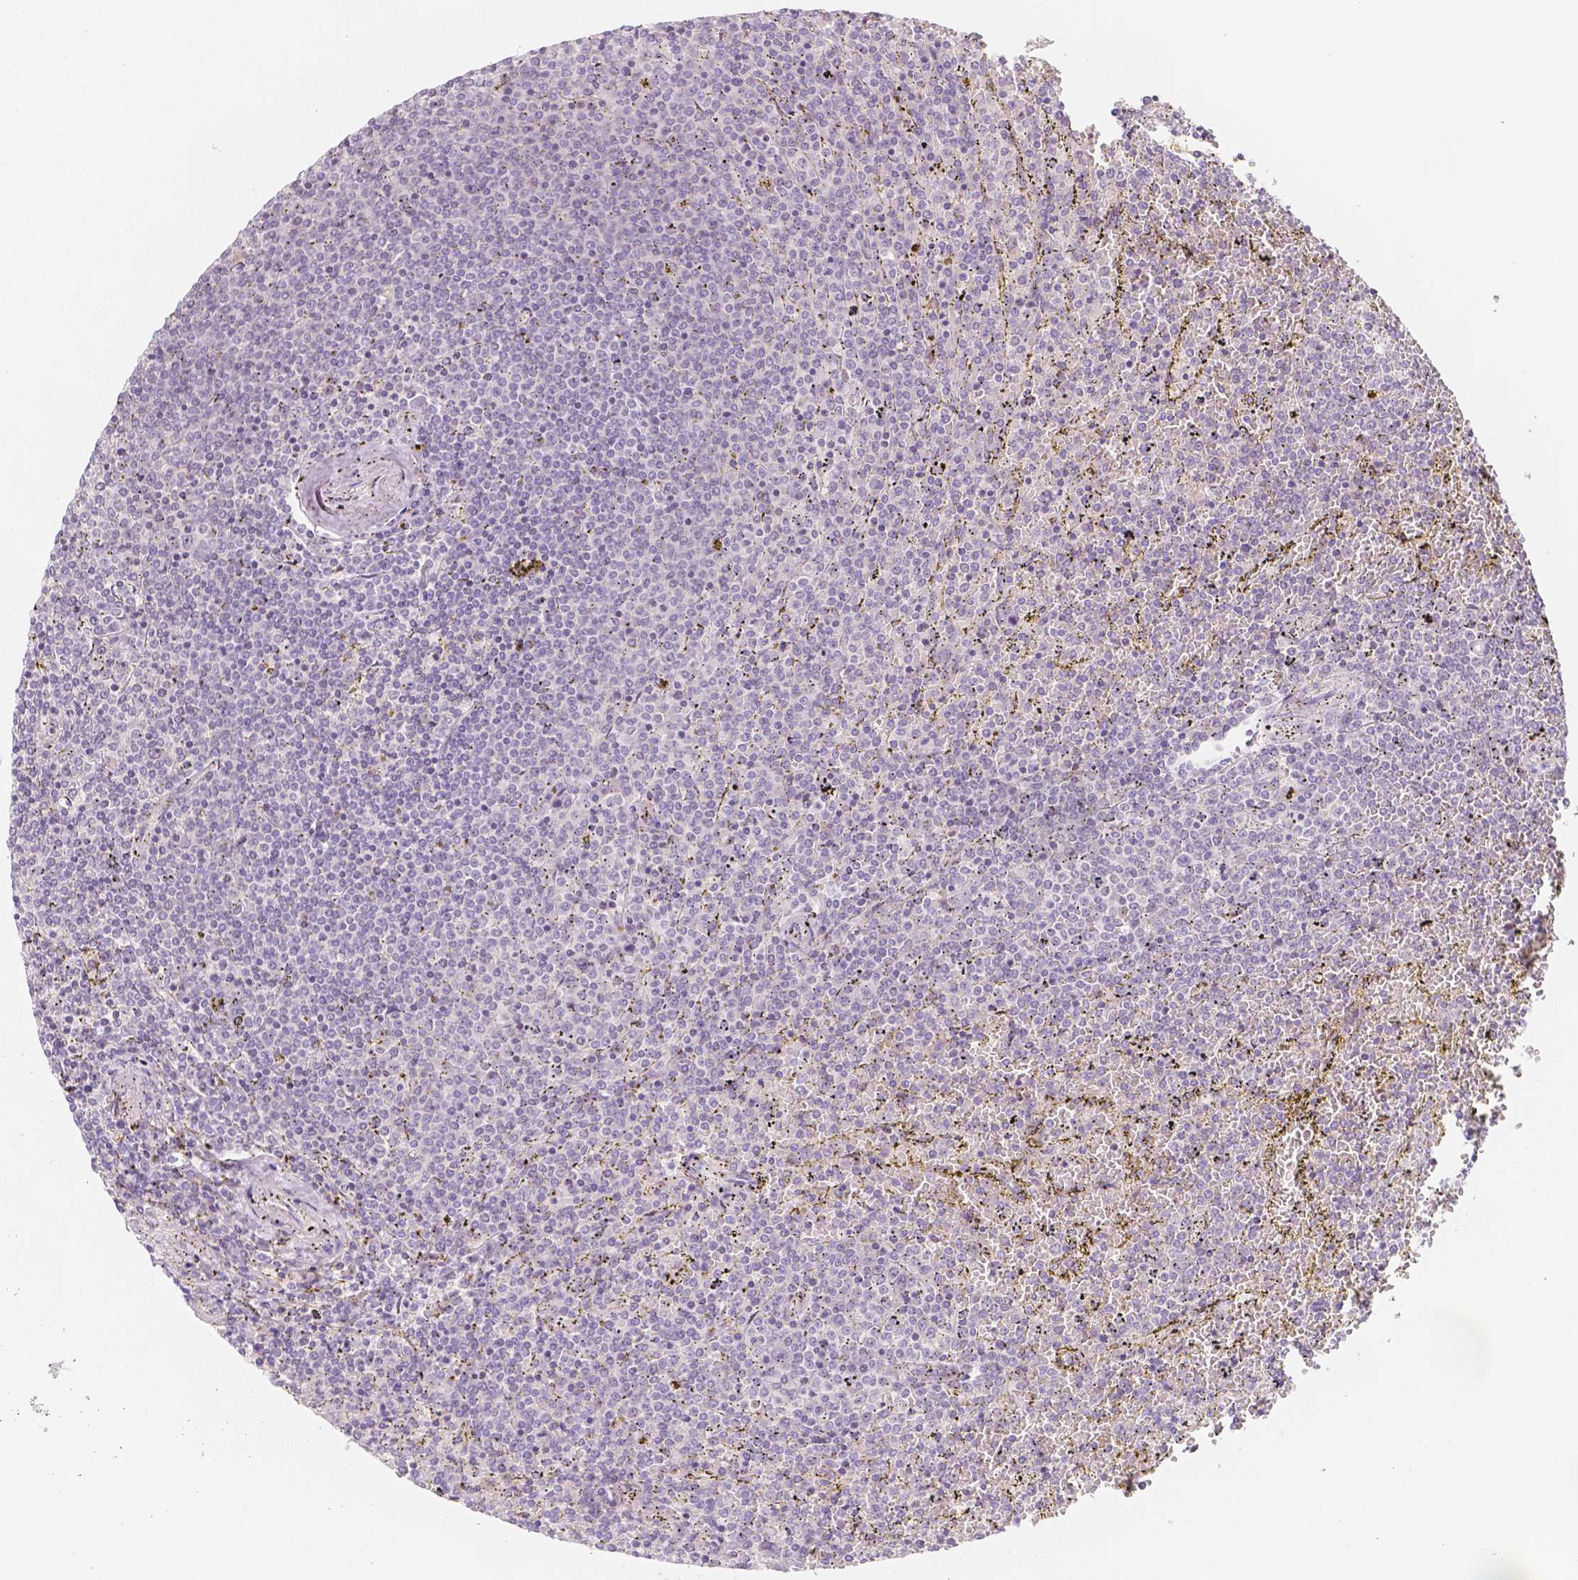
{"staining": {"intensity": "negative", "quantity": "none", "location": "none"}, "tissue": "lymphoma", "cell_type": "Tumor cells", "image_type": "cancer", "snomed": [{"axis": "morphology", "description": "Malignant lymphoma, non-Hodgkin's type, Low grade"}, {"axis": "topography", "description": "Spleen"}], "caption": "An IHC micrograph of low-grade malignant lymphoma, non-Hodgkin's type is shown. There is no staining in tumor cells of low-grade malignant lymphoma, non-Hodgkin's type.", "gene": "BATF", "patient": {"sex": "female", "age": 77}}